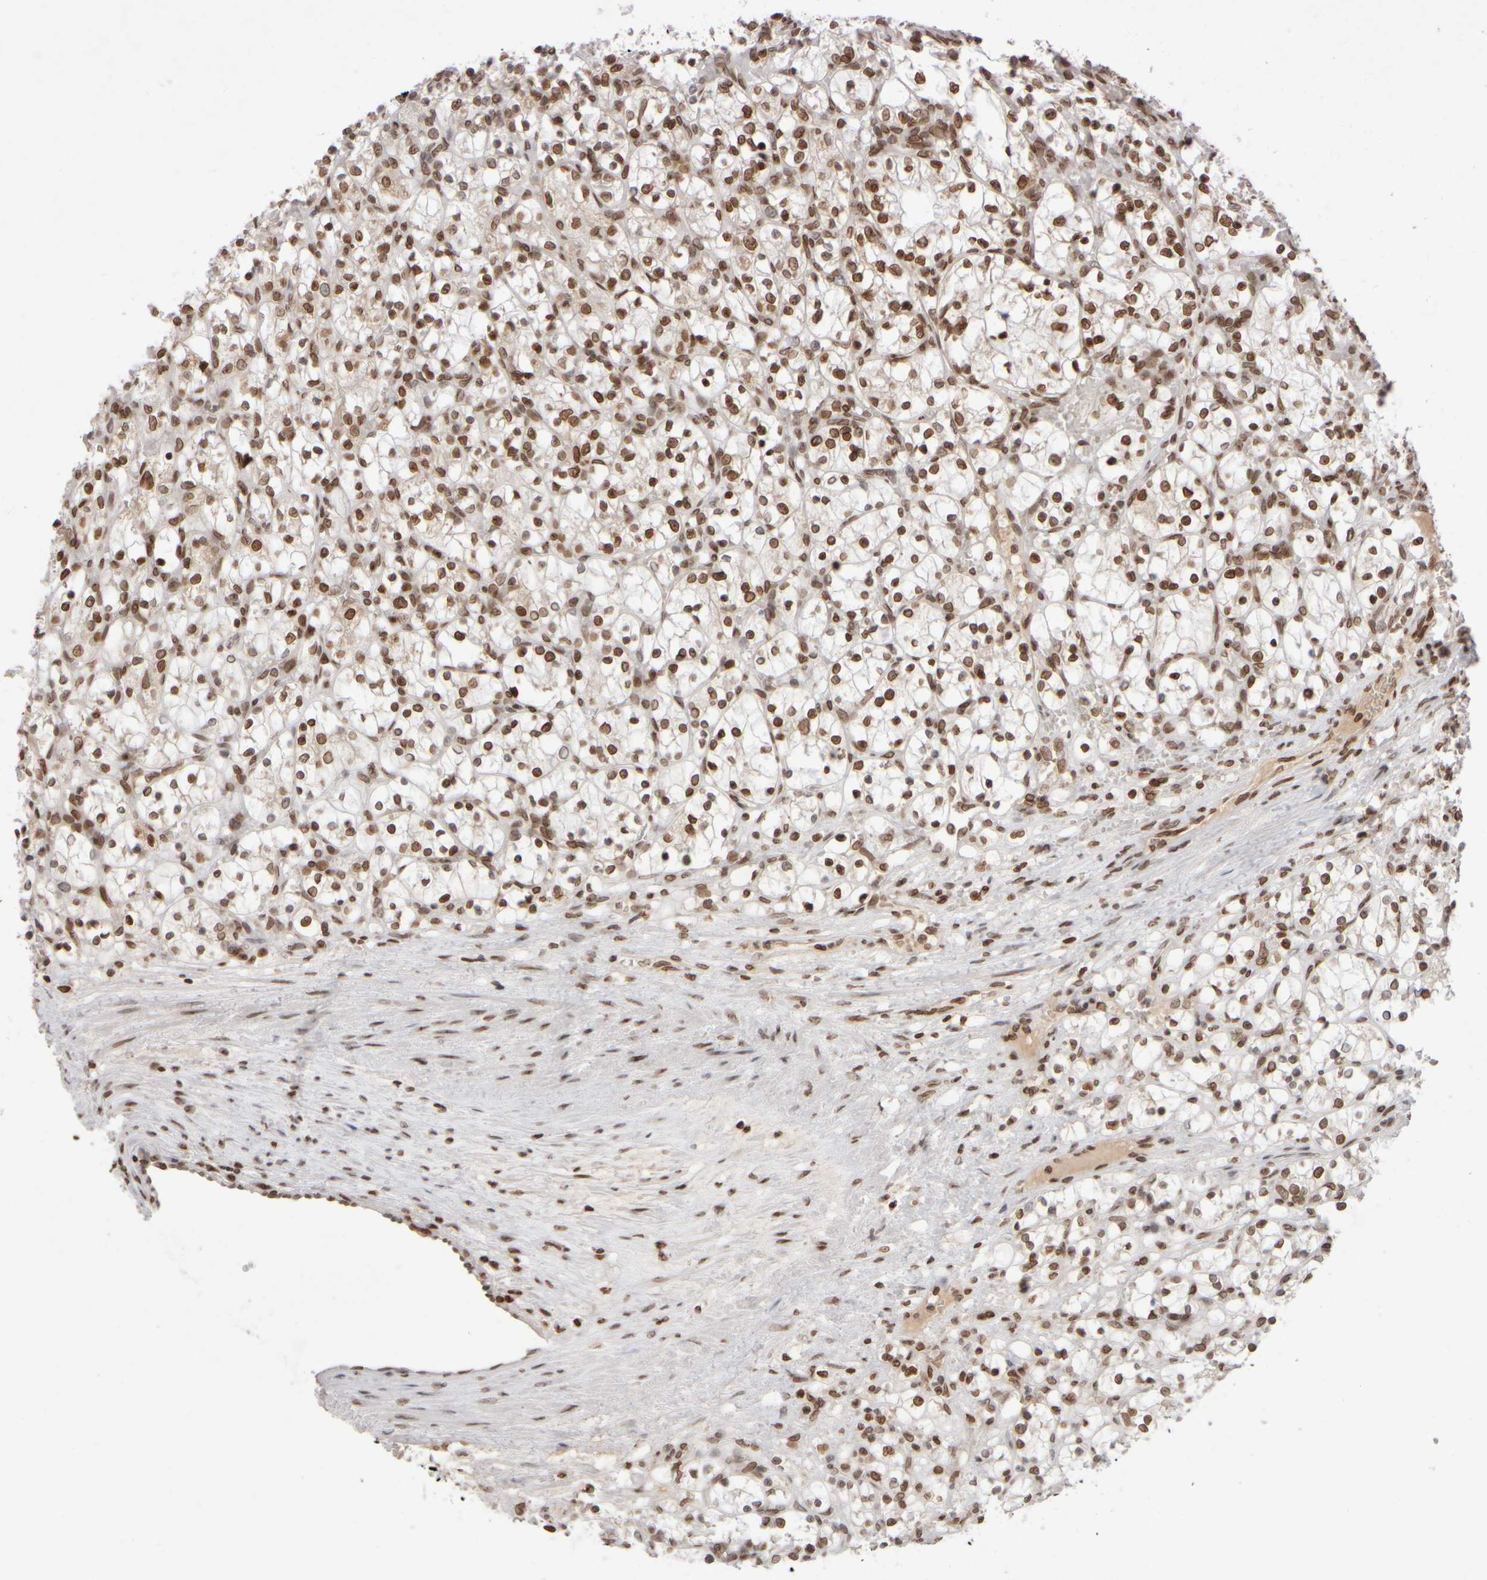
{"staining": {"intensity": "moderate", "quantity": ">75%", "location": "nuclear"}, "tissue": "renal cancer", "cell_type": "Tumor cells", "image_type": "cancer", "snomed": [{"axis": "morphology", "description": "Adenocarcinoma, NOS"}, {"axis": "topography", "description": "Kidney"}], "caption": "A brown stain highlights moderate nuclear positivity of a protein in renal cancer (adenocarcinoma) tumor cells.", "gene": "ZC3HC1", "patient": {"sex": "female", "age": 69}}